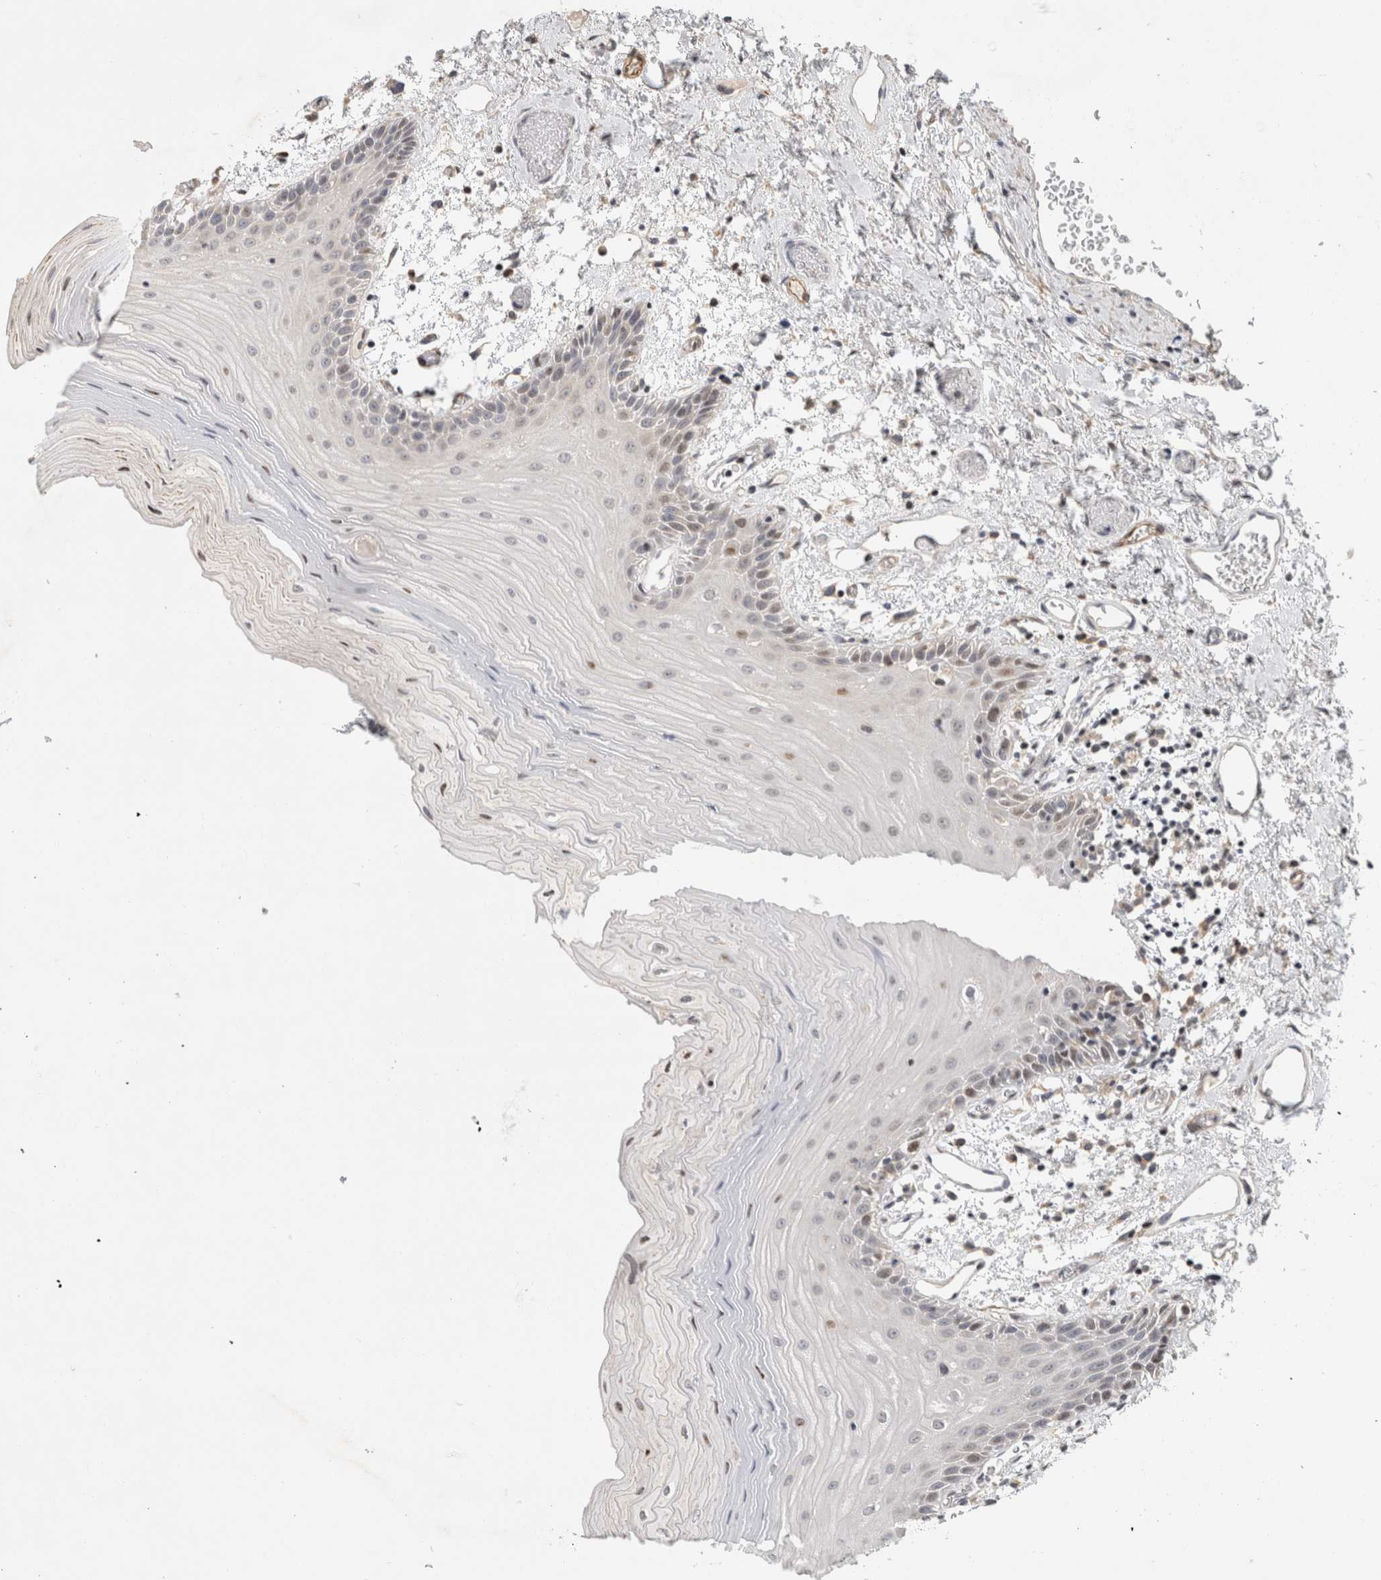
{"staining": {"intensity": "moderate", "quantity": "<25%", "location": "nuclear"}, "tissue": "oral mucosa", "cell_type": "Squamous epithelial cells", "image_type": "normal", "snomed": [{"axis": "morphology", "description": "Normal tissue, NOS"}, {"axis": "topography", "description": "Oral tissue"}], "caption": "Human oral mucosa stained for a protein (brown) reveals moderate nuclear positive positivity in about <25% of squamous epithelial cells.", "gene": "C8orf58", "patient": {"sex": "male", "age": 52}}